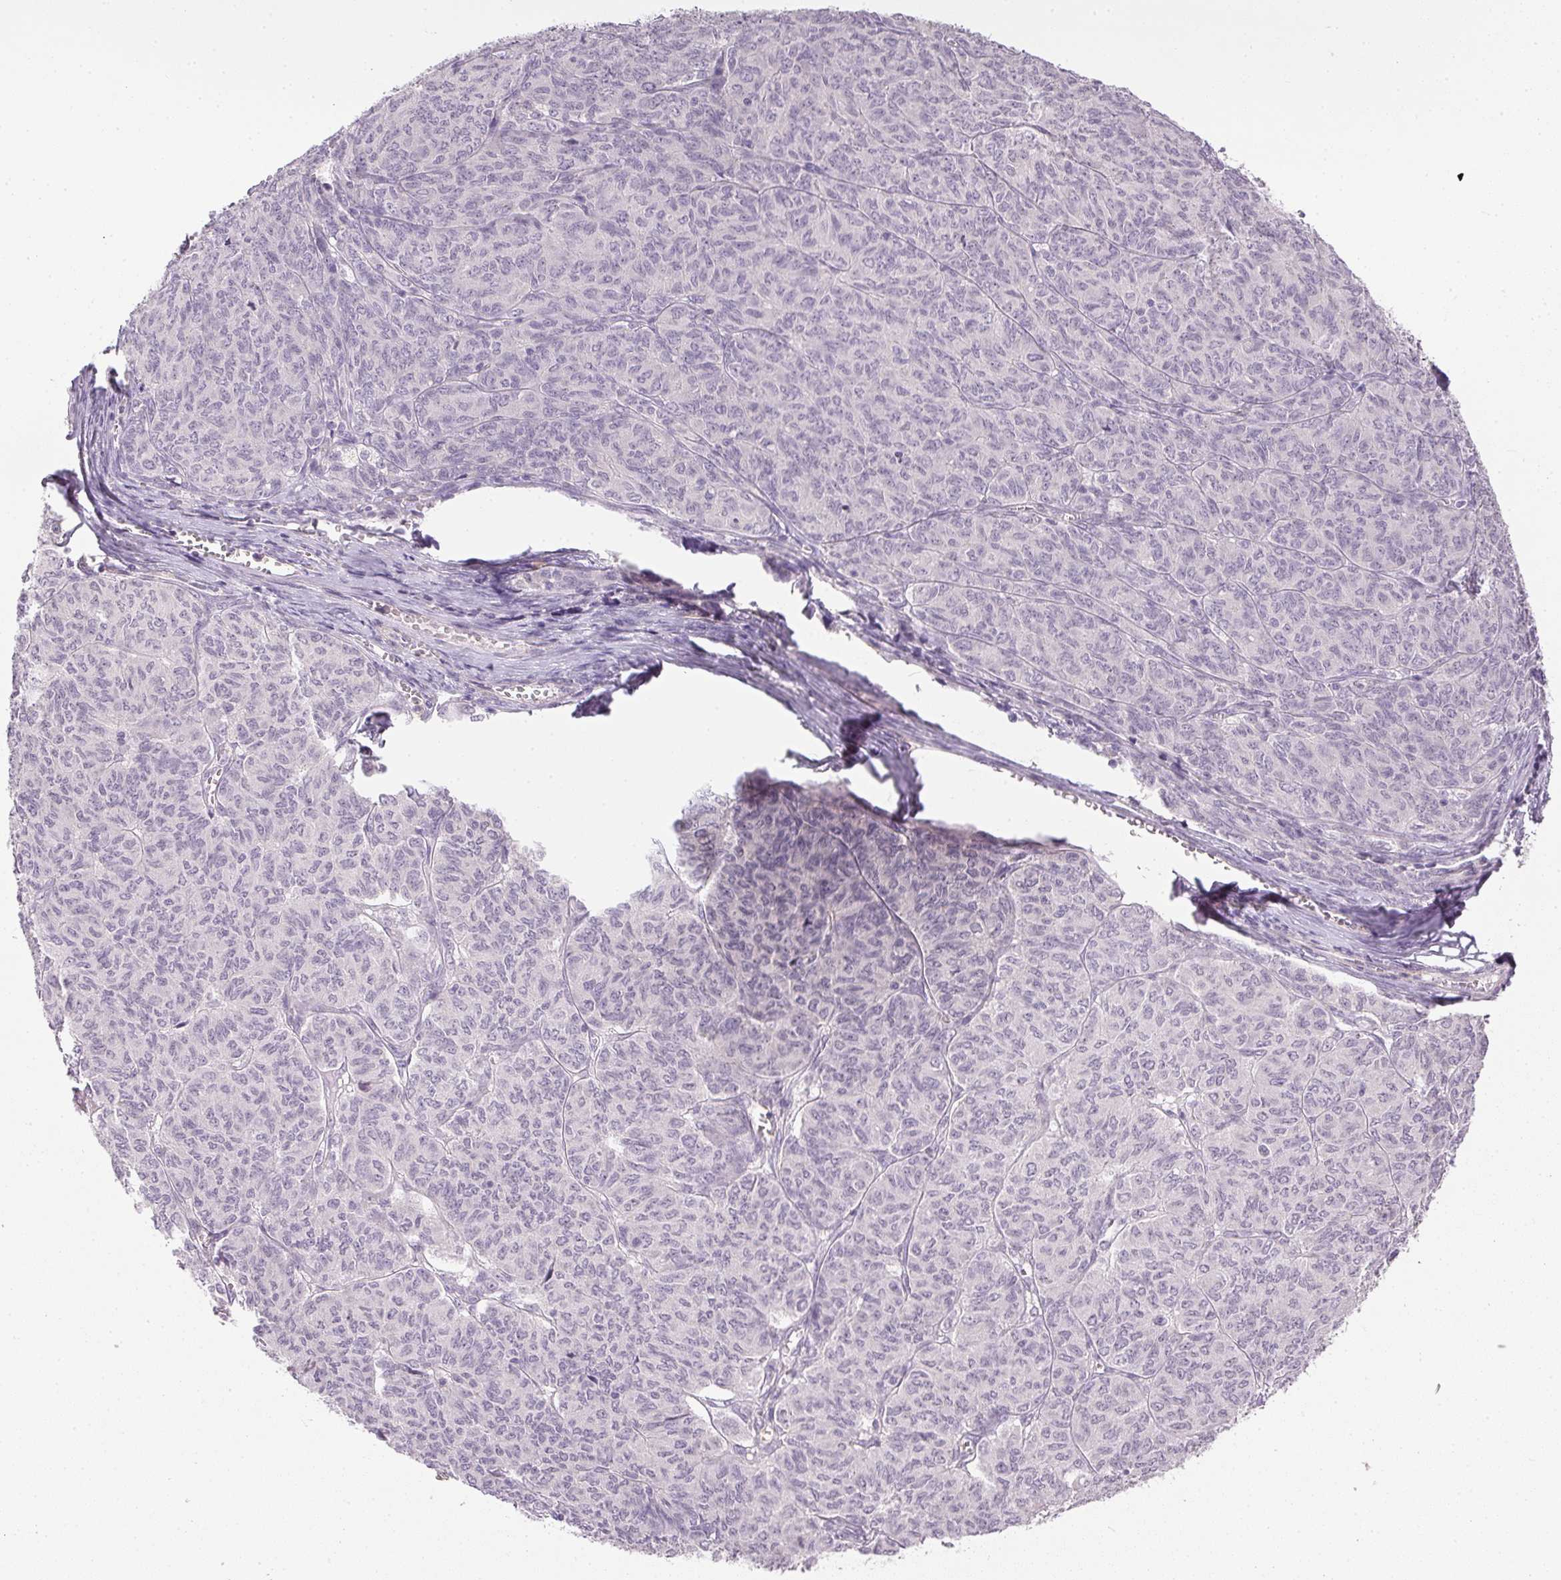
{"staining": {"intensity": "negative", "quantity": "none", "location": "none"}, "tissue": "ovarian cancer", "cell_type": "Tumor cells", "image_type": "cancer", "snomed": [{"axis": "morphology", "description": "Carcinoma, endometroid"}, {"axis": "topography", "description": "Ovary"}], "caption": "There is no significant positivity in tumor cells of ovarian endometroid carcinoma.", "gene": "PRL", "patient": {"sex": "female", "age": 80}}